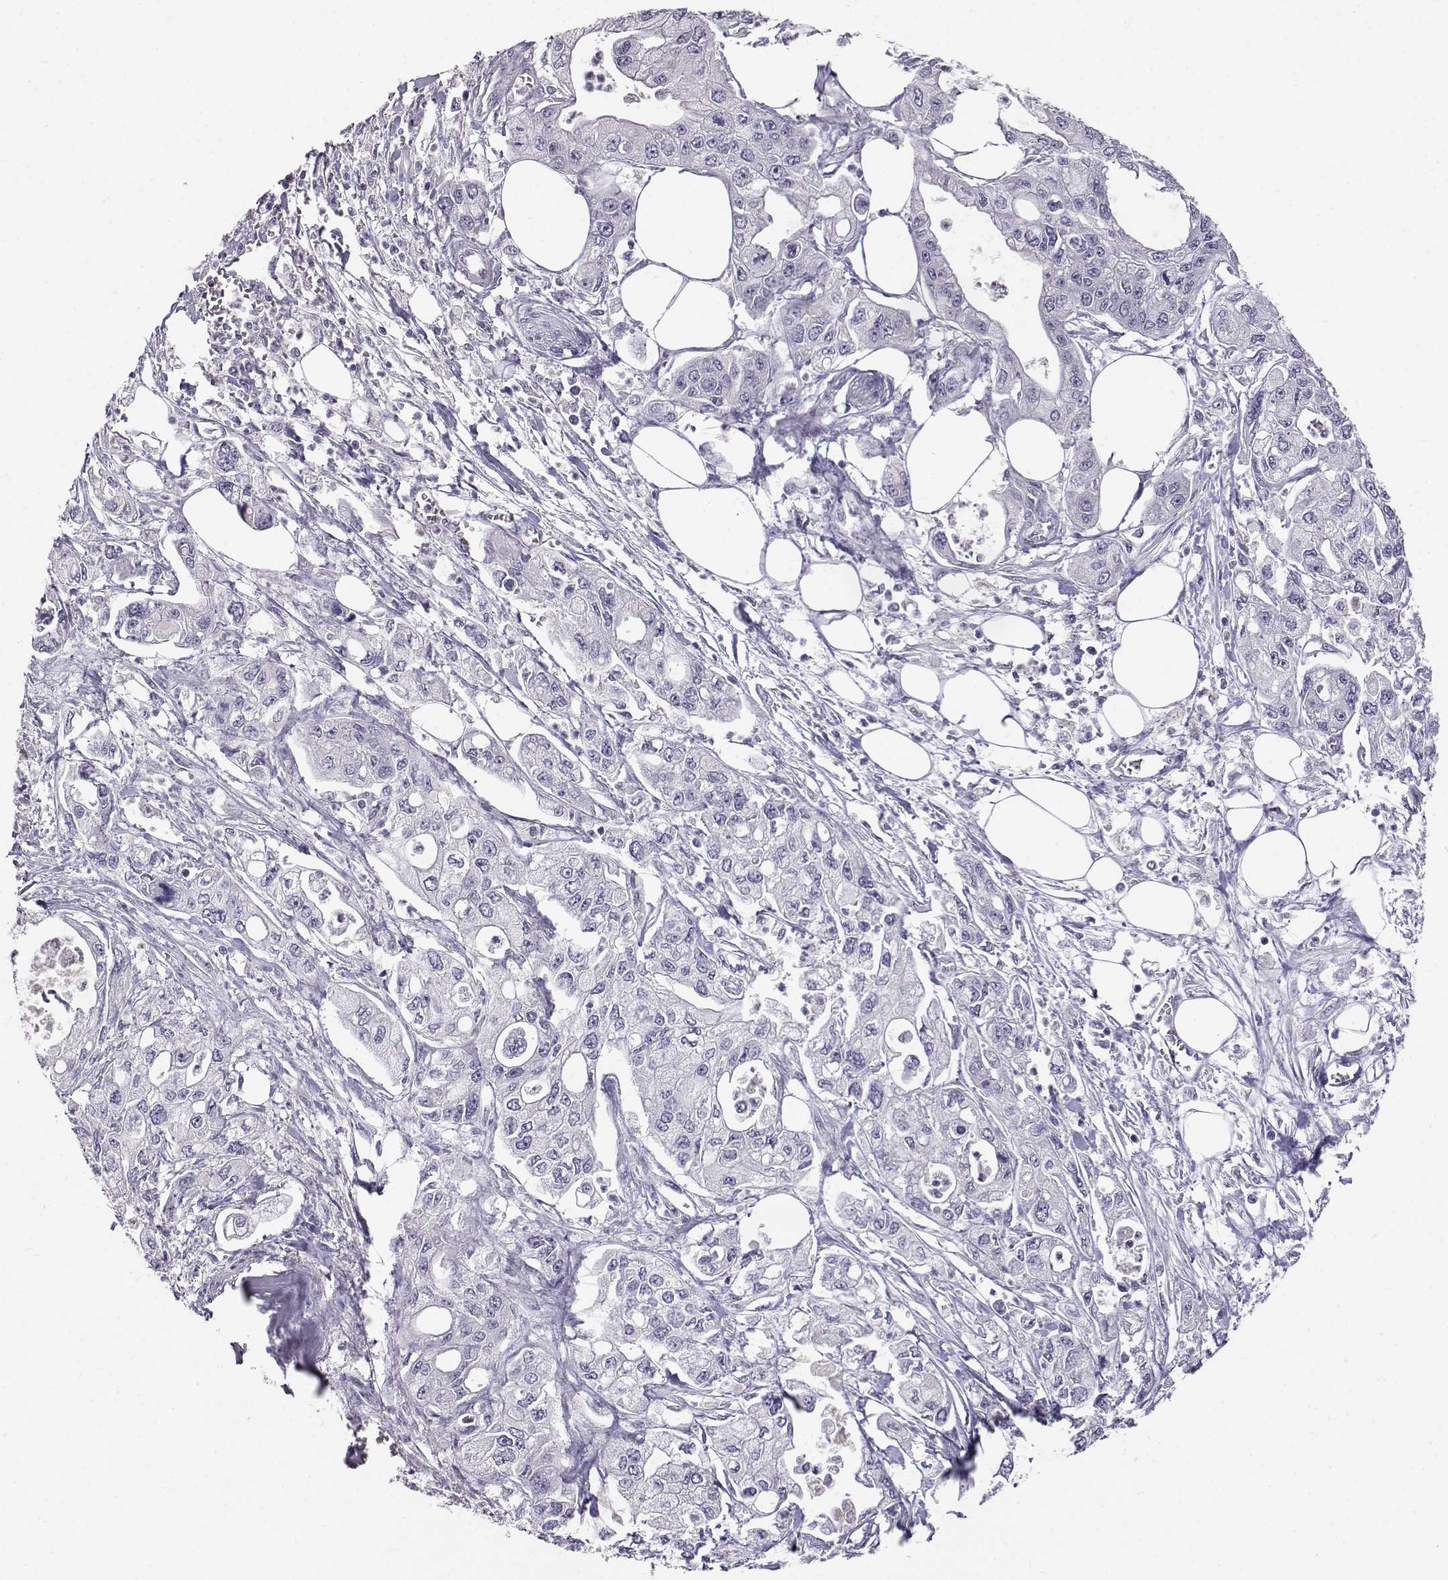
{"staining": {"intensity": "negative", "quantity": "none", "location": "none"}, "tissue": "pancreatic cancer", "cell_type": "Tumor cells", "image_type": "cancer", "snomed": [{"axis": "morphology", "description": "Adenocarcinoma, NOS"}, {"axis": "topography", "description": "Pancreas"}], "caption": "DAB (3,3'-diaminobenzidine) immunohistochemical staining of human pancreatic cancer (adenocarcinoma) displays no significant staining in tumor cells.", "gene": "AKR1B1", "patient": {"sex": "male", "age": 70}}